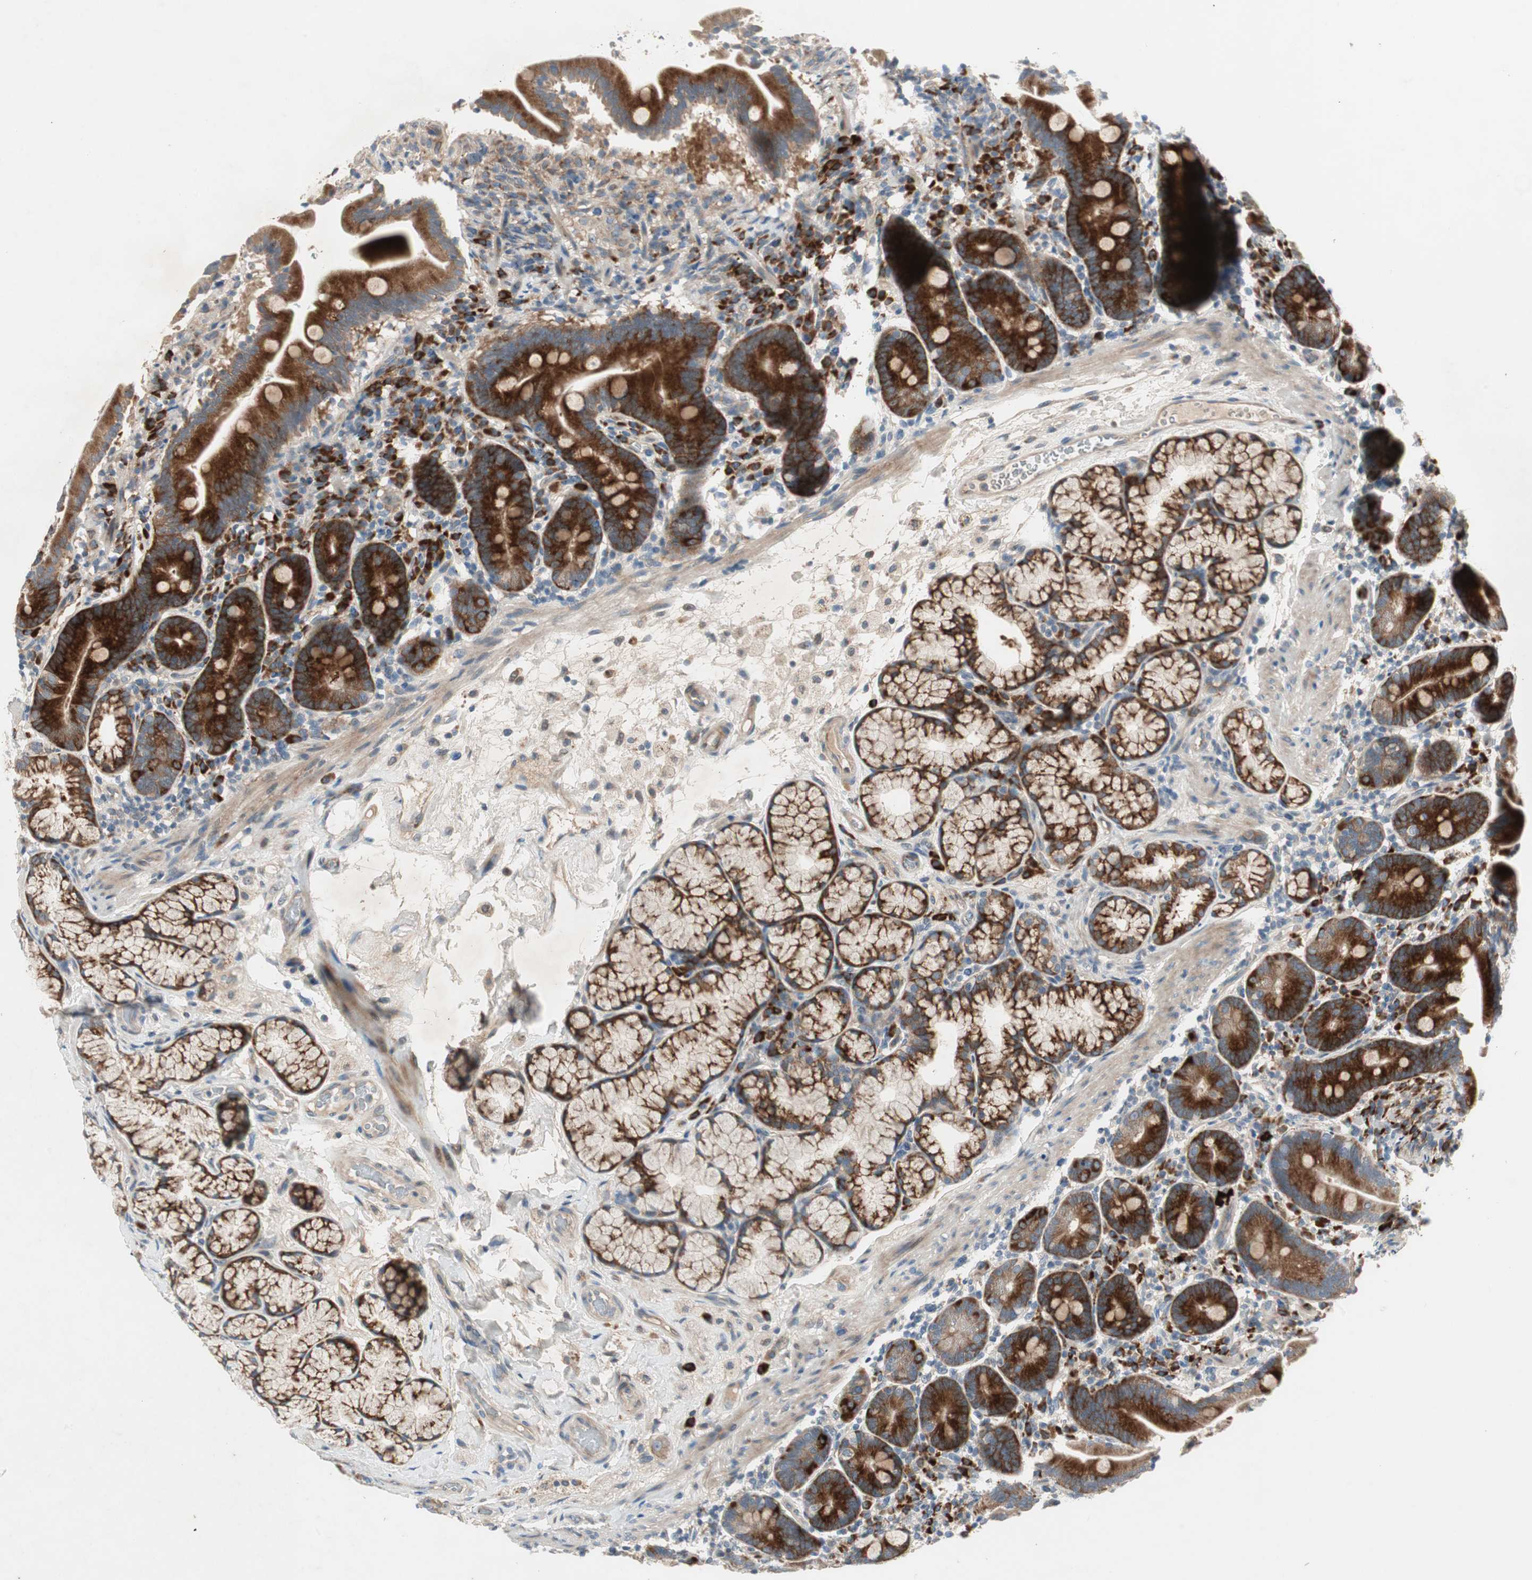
{"staining": {"intensity": "strong", "quantity": ">75%", "location": "cytoplasmic/membranous"}, "tissue": "duodenum", "cell_type": "Glandular cells", "image_type": "normal", "snomed": [{"axis": "morphology", "description": "Normal tissue, NOS"}, {"axis": "topography", "description": "Duodenum"}], "caption": "Immunohistochemistry (IHC) of benign duodenum exhibits high levels of strong cytoplasmic/membranous staining in approximately >75% of glandular cells. The staining was performed using DAB to visualize the protein expression in brown, while the nuclei were stained in blue with hematoxylin (Magnification: 20x).", "gene": "APOO", "patient": {"sex": "male", "age": 54}}